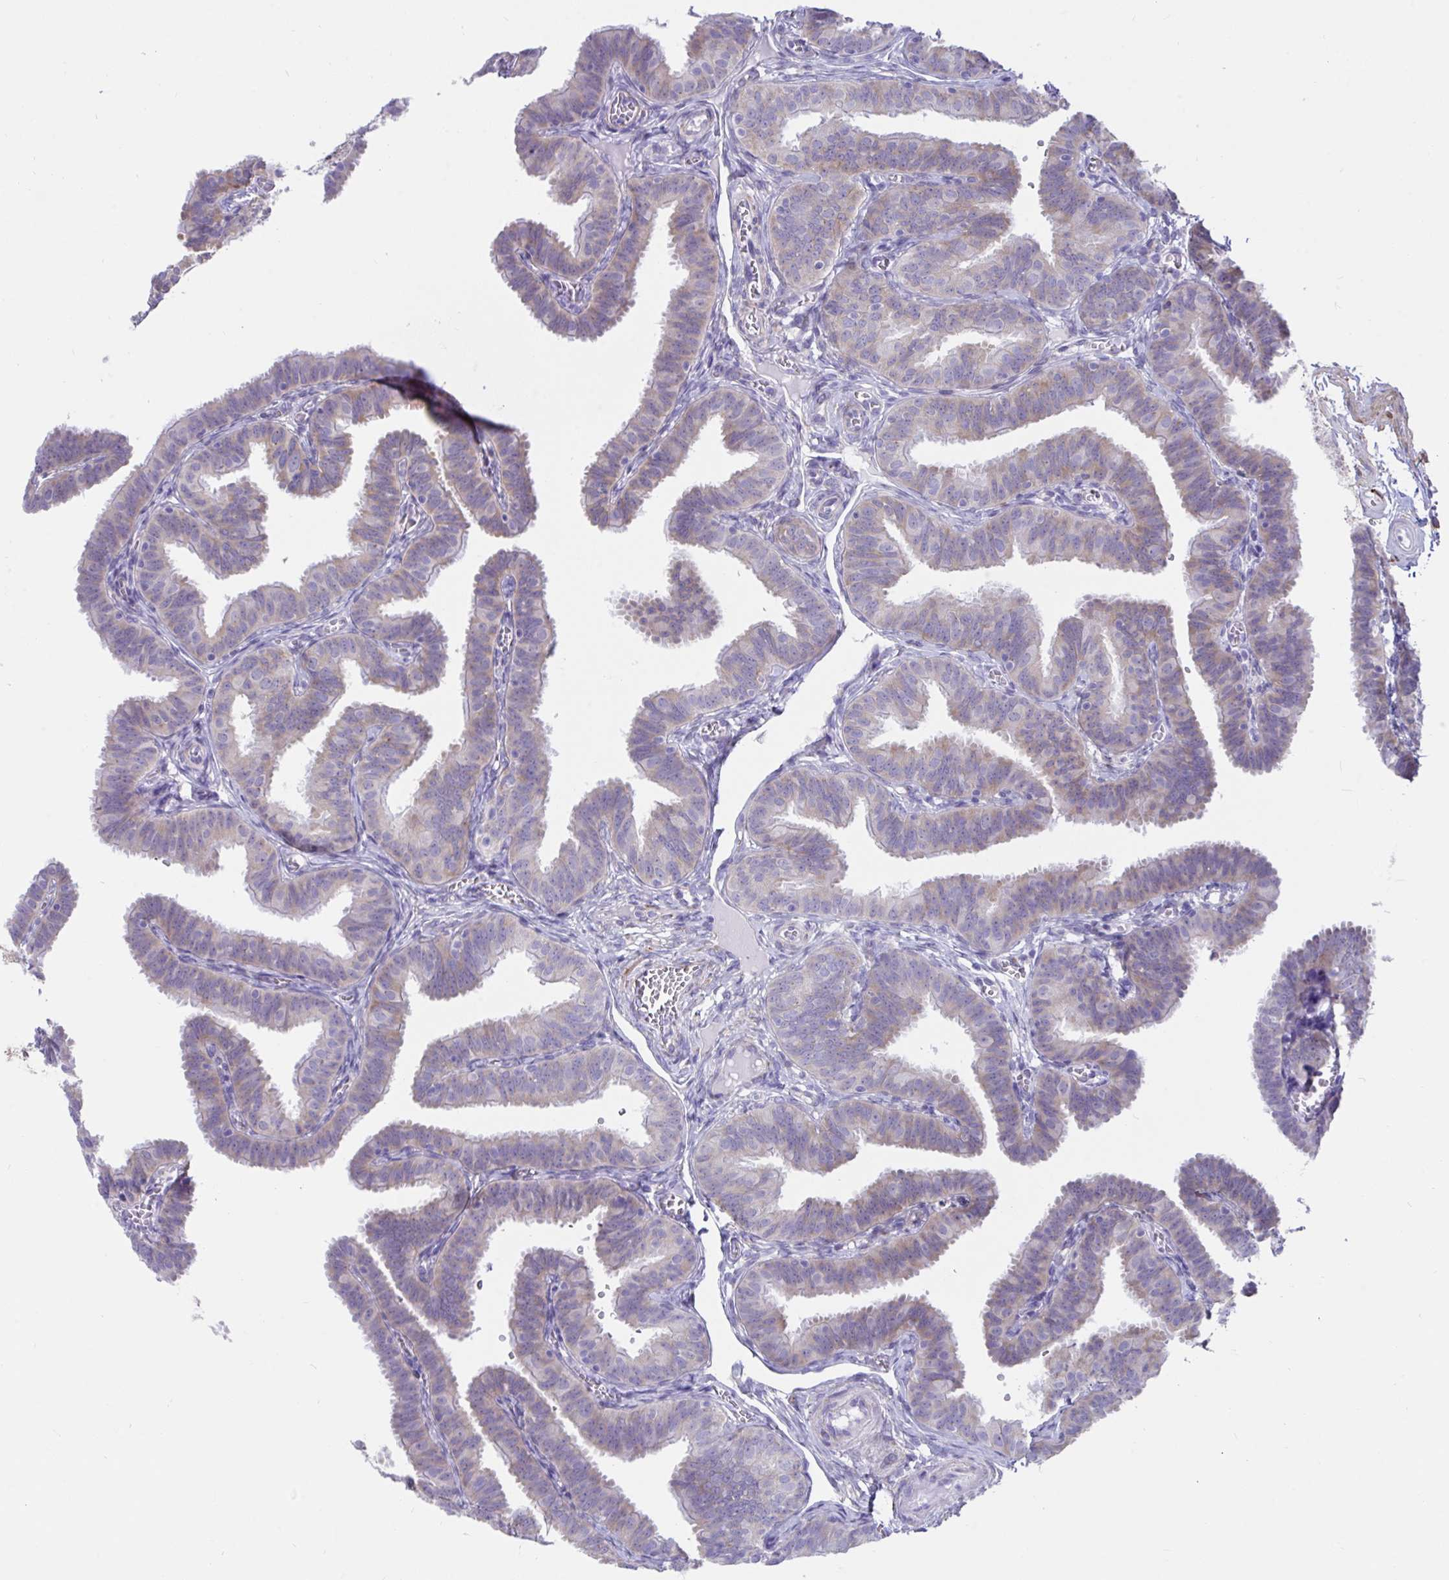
{"staining": {"intensity": "weak", "quantity": "25%-75%", "location": "cytoplasmic/membranous"}, "tissue": "fallopian tube", "cell_type": "Glandular cells", "image_type": "normal", "snomed": [{"axis": "morphology", "description": "Normal tissue, NOS"}, {"axis": "topography", "description": "Fallopian tube"}], "caption": "Immunohistochemistry of normal human fallopian tube demonstrates low levels of weak cytoplasmic/membranous staining in approximately 25%-75% of glandular cells.", "gene": "ASPH", "patient": {"sex": "female", "age": 25}}